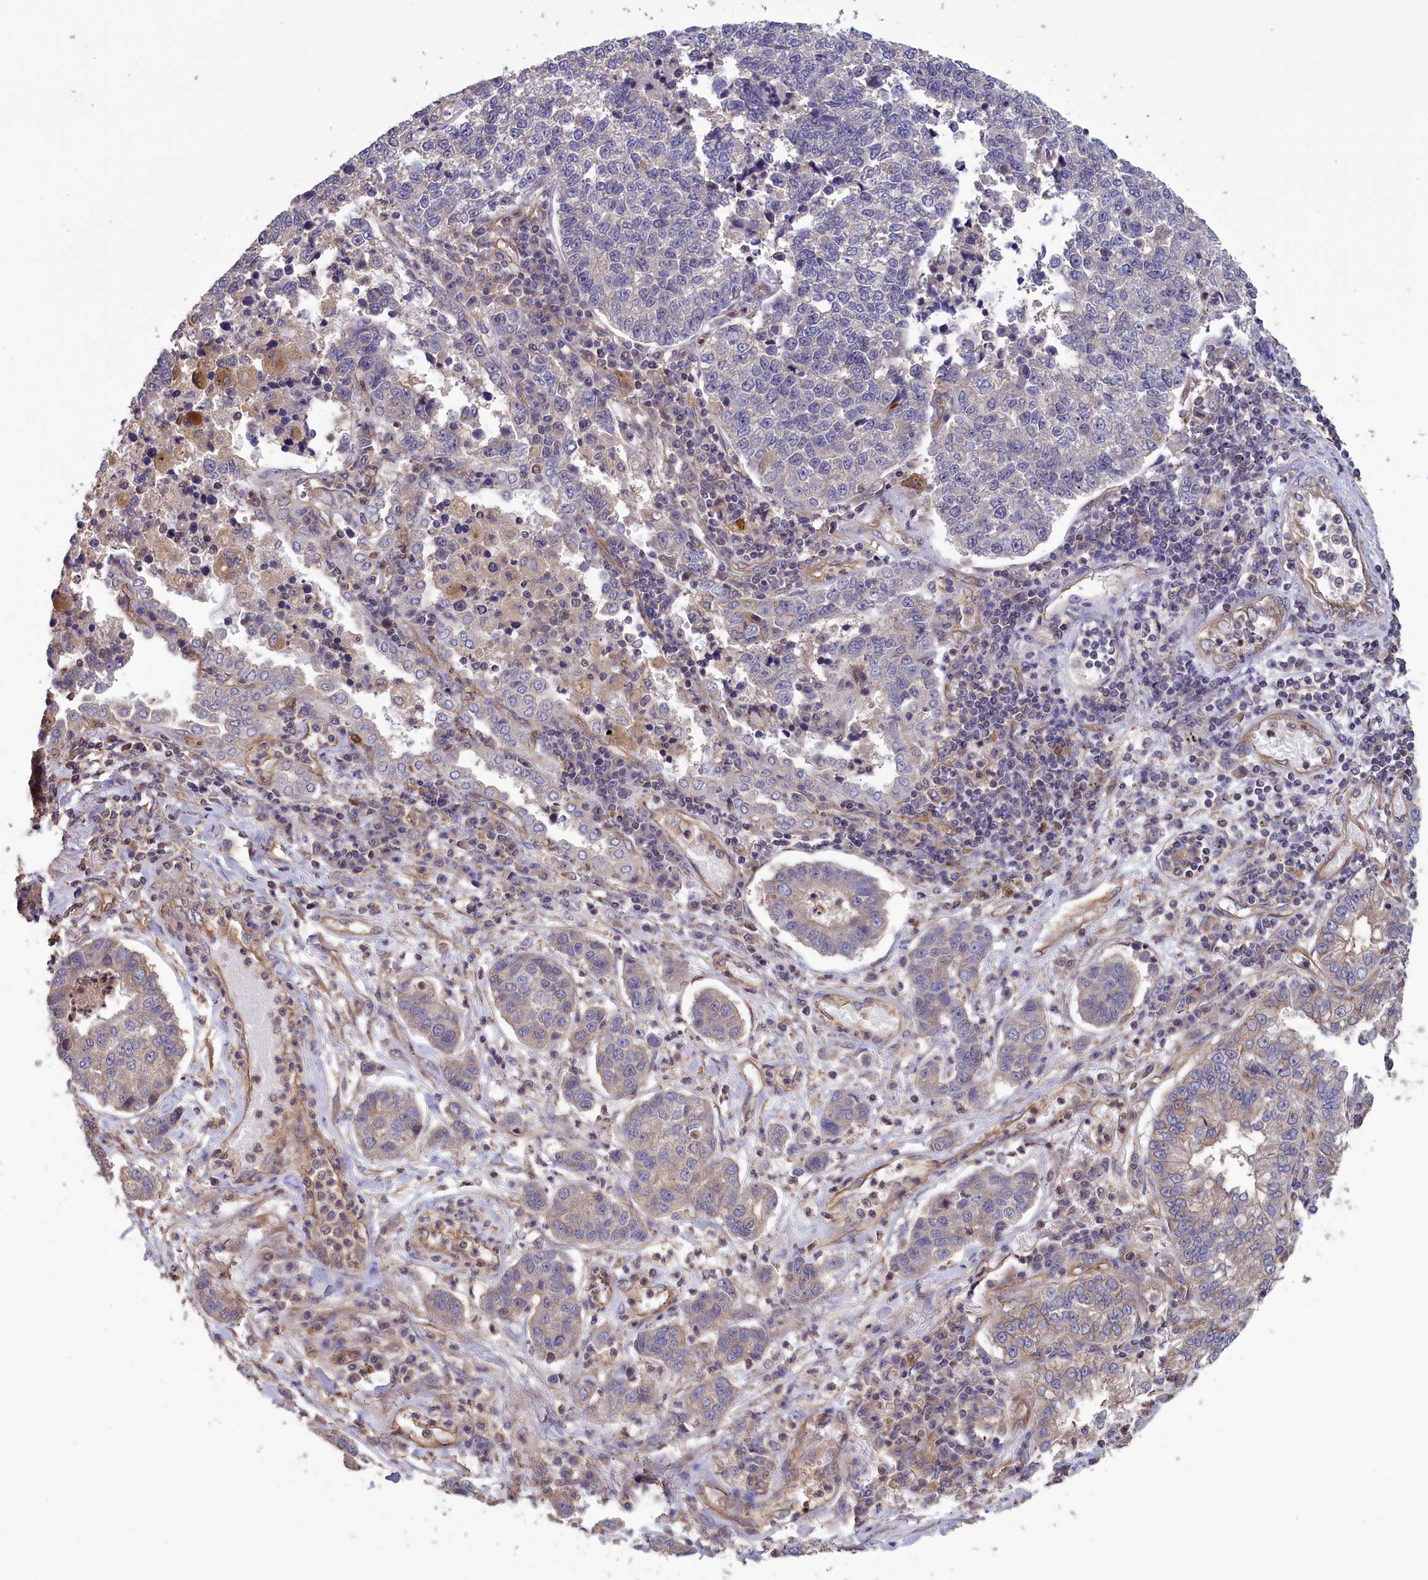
{"staining": {"intensity": "negative", "quantity": "none", "location": "none"}, "tissue": "lung cancer", "cell_type": "Tumor cells", "image_type": "cancer", "snomed": [{"axis": "morphology", "description": "Adenocarcinoma, NOS"}, {"axis": "topography", "description": "Lung"}], "caption": "Histopathology image shows no protein staining in tumor cells of adenocarcinoma (lung) tissue.", "gene": "DAPK3", "patient": {"sex": "male", "age": 49}}